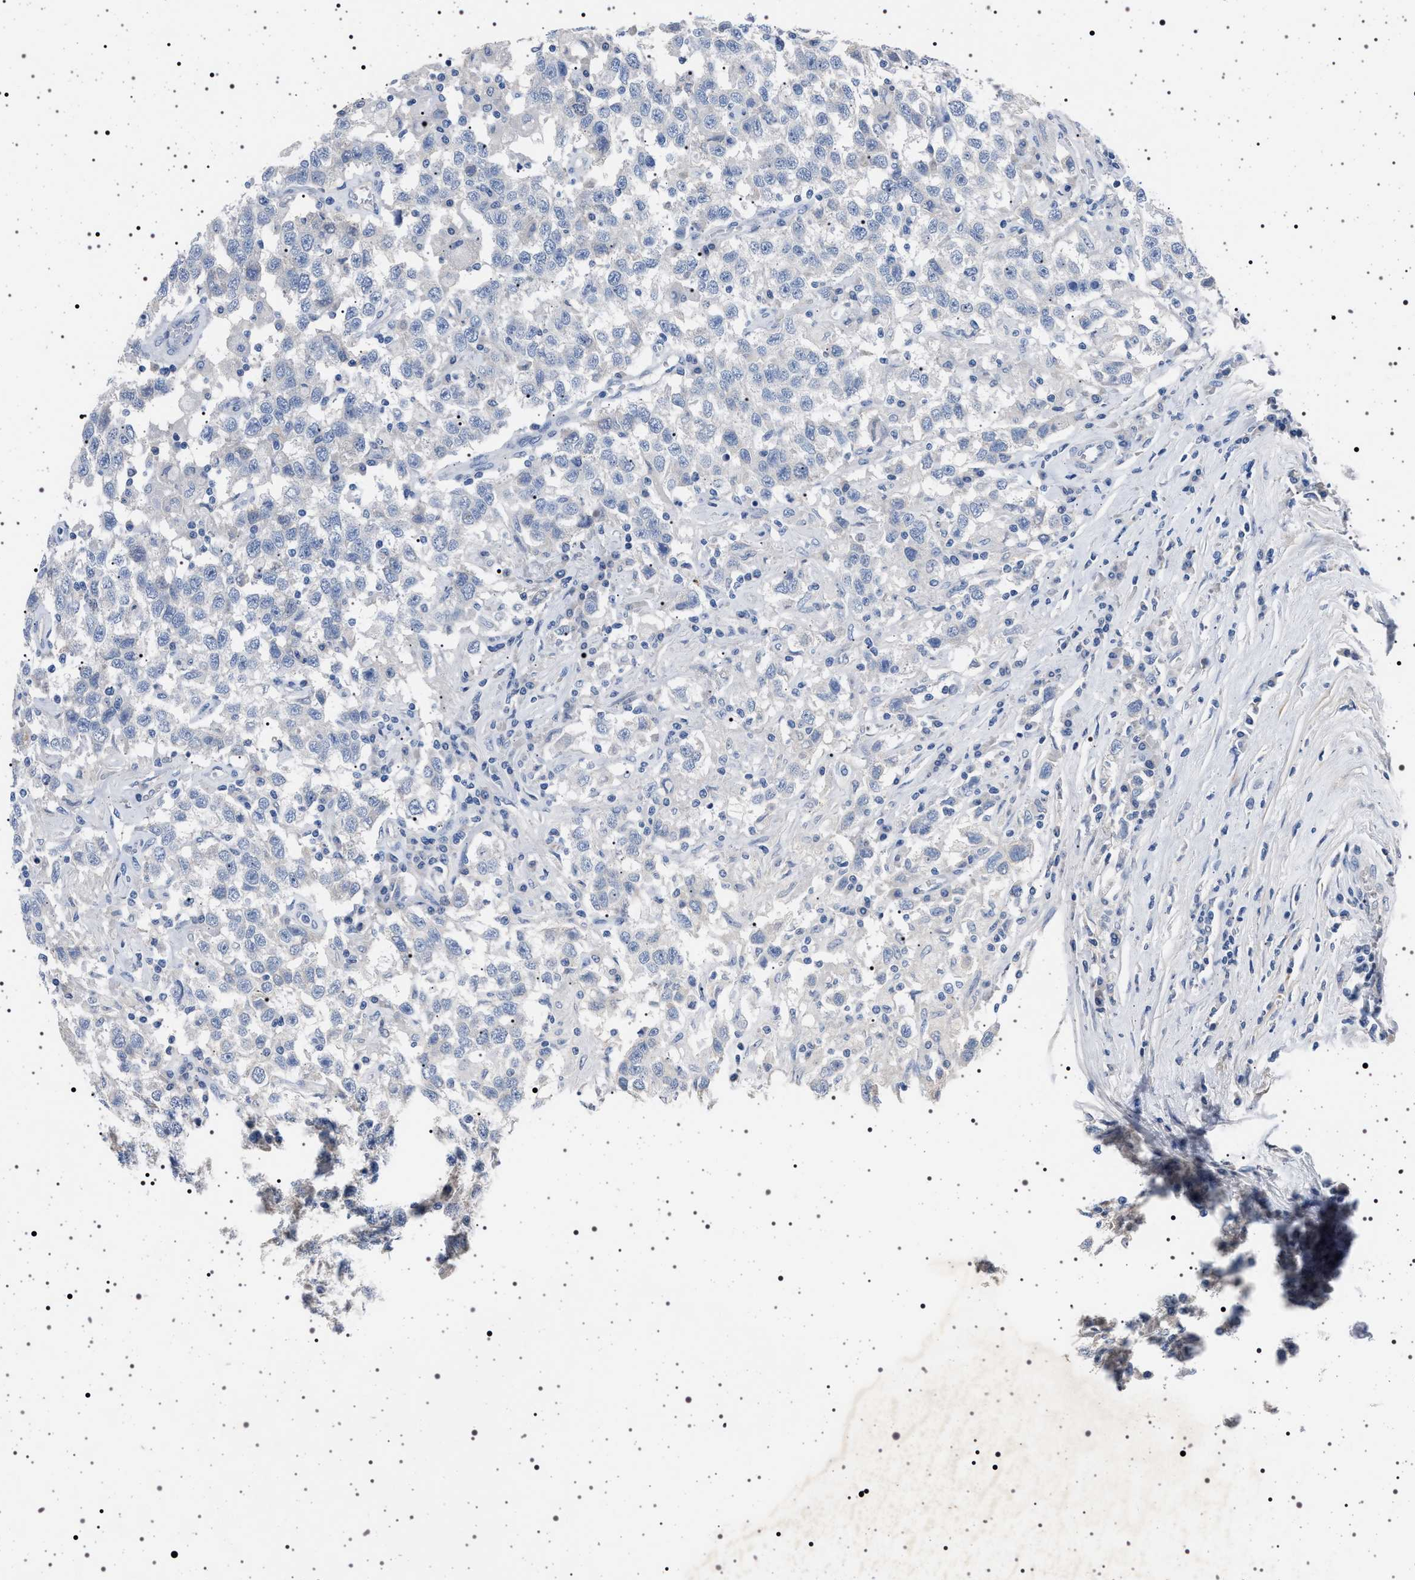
{"staining": {"intensity": "negative", "quantity": "none", "location": "none"}, "tissue": "testis cancer", "cell_type": "Tumor cells", "image_type": "cancer", "snomed": [{"axis": "morphology", "description": "Seminoma, NOS"}, {"axis": "topography", "description": "Testis"}], "caption": "DAB (3,3'-diaminobenzidine) immunohistochemical staining of testis seminoma shows no significant expression in tumor cells. (DAB (3,3'-diaminobenzidine) immunohistochemistry (IHC) with hematoxylin counter stain).", "gene": "NAT9", "patient": {"sex": "male", "age": 41}}